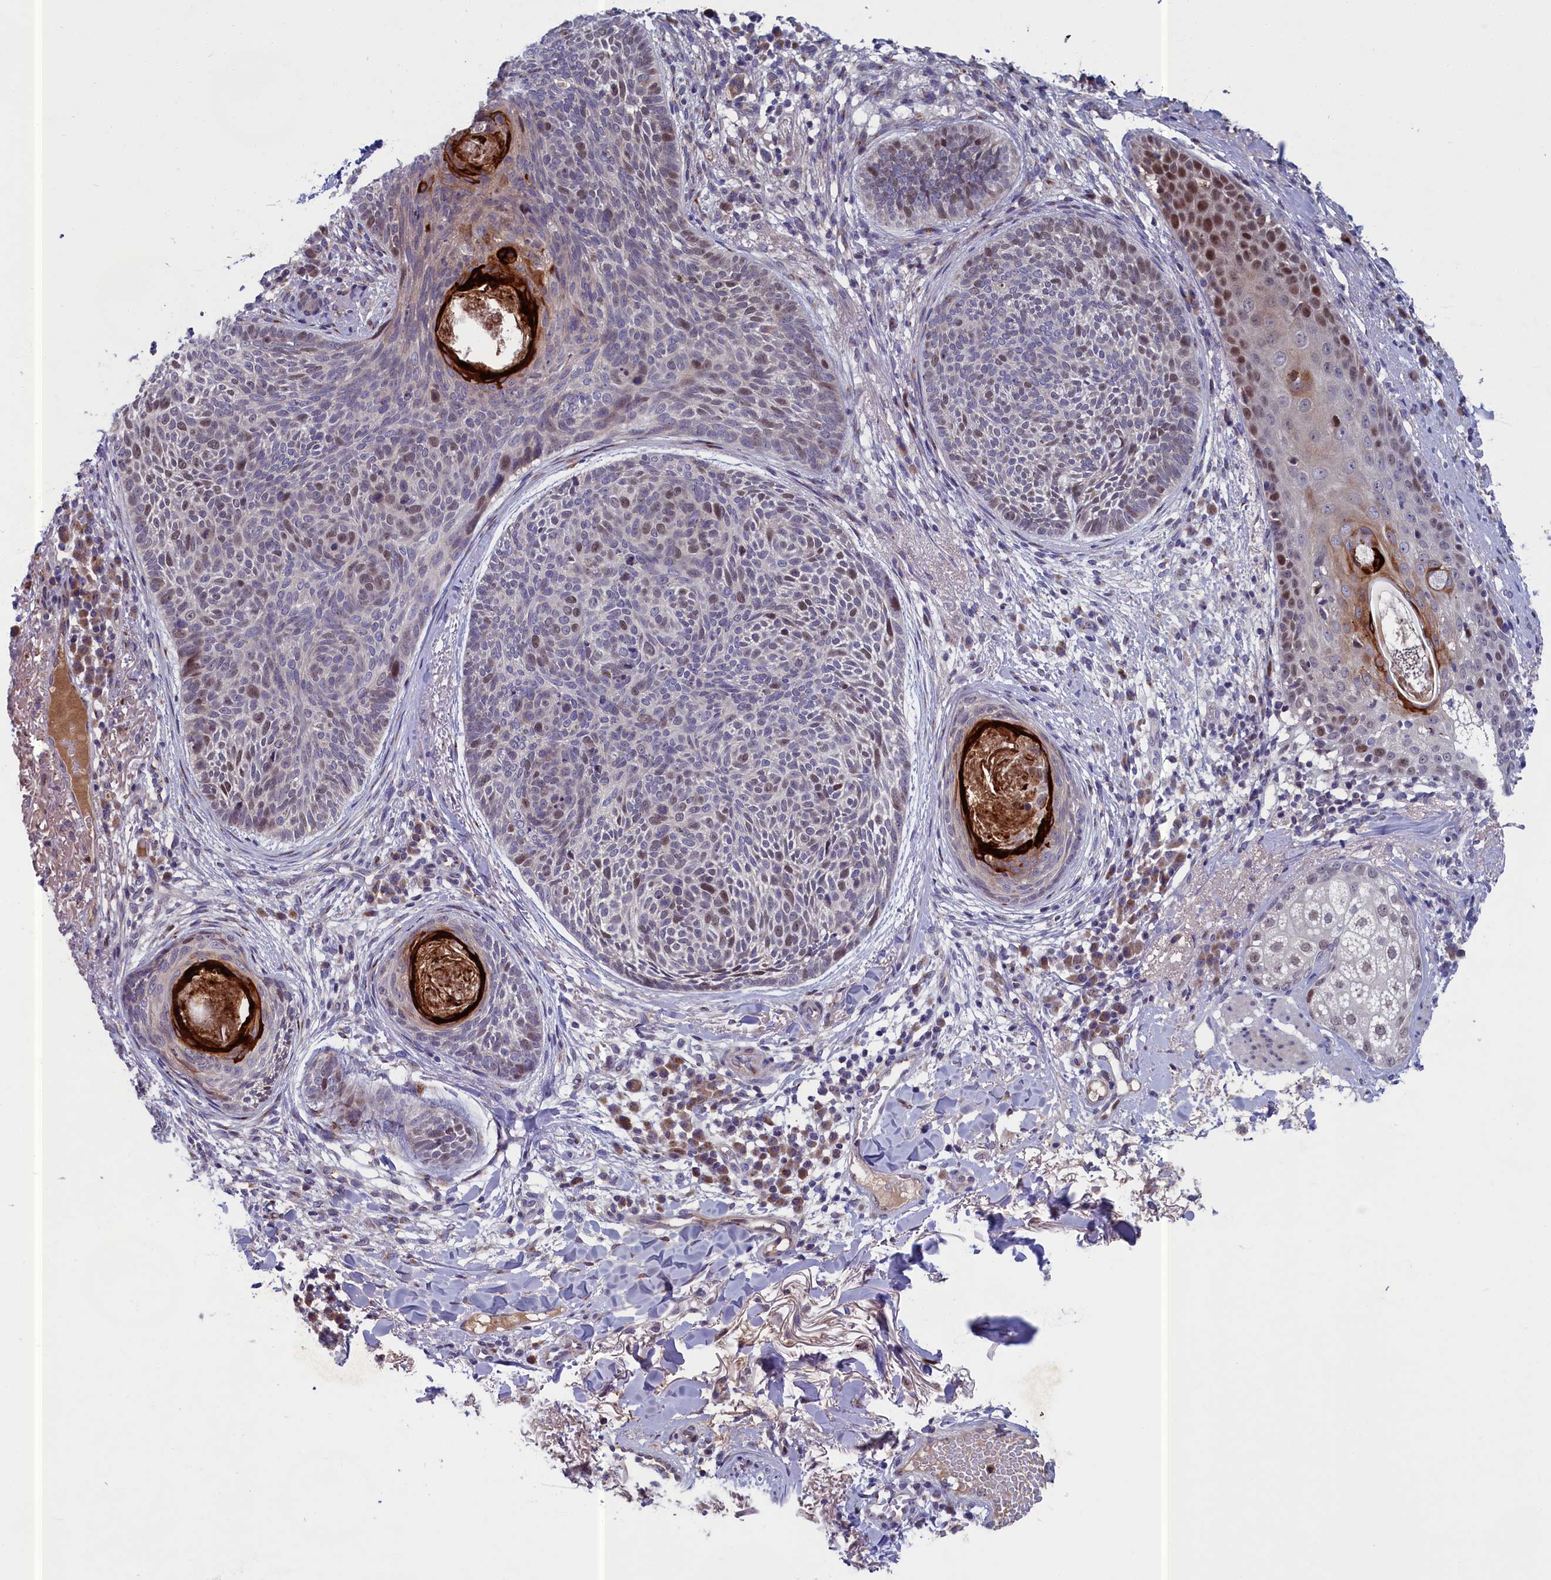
{"staining": {"intensity": "moderate", "quantity": "<25%", "location": "nuclear"}, "tissue": "skin cancer", "cell_type": "Tumor cells", "image_type": "cancer", "snomed": [{"axis": "morphology", "description": "Basal cell carcinoma"}, {"axis": "topography", "description": "Skin"}], "caption": "A high-resolution micrograph shows immunohistochemistry staining of basal cell carcinoma (skin), which exhibits moderate nuclear positivity in approximately <25% of tumor cells.", "gene": "LIG1", "patient": {"sex": "male", "age": 85}}